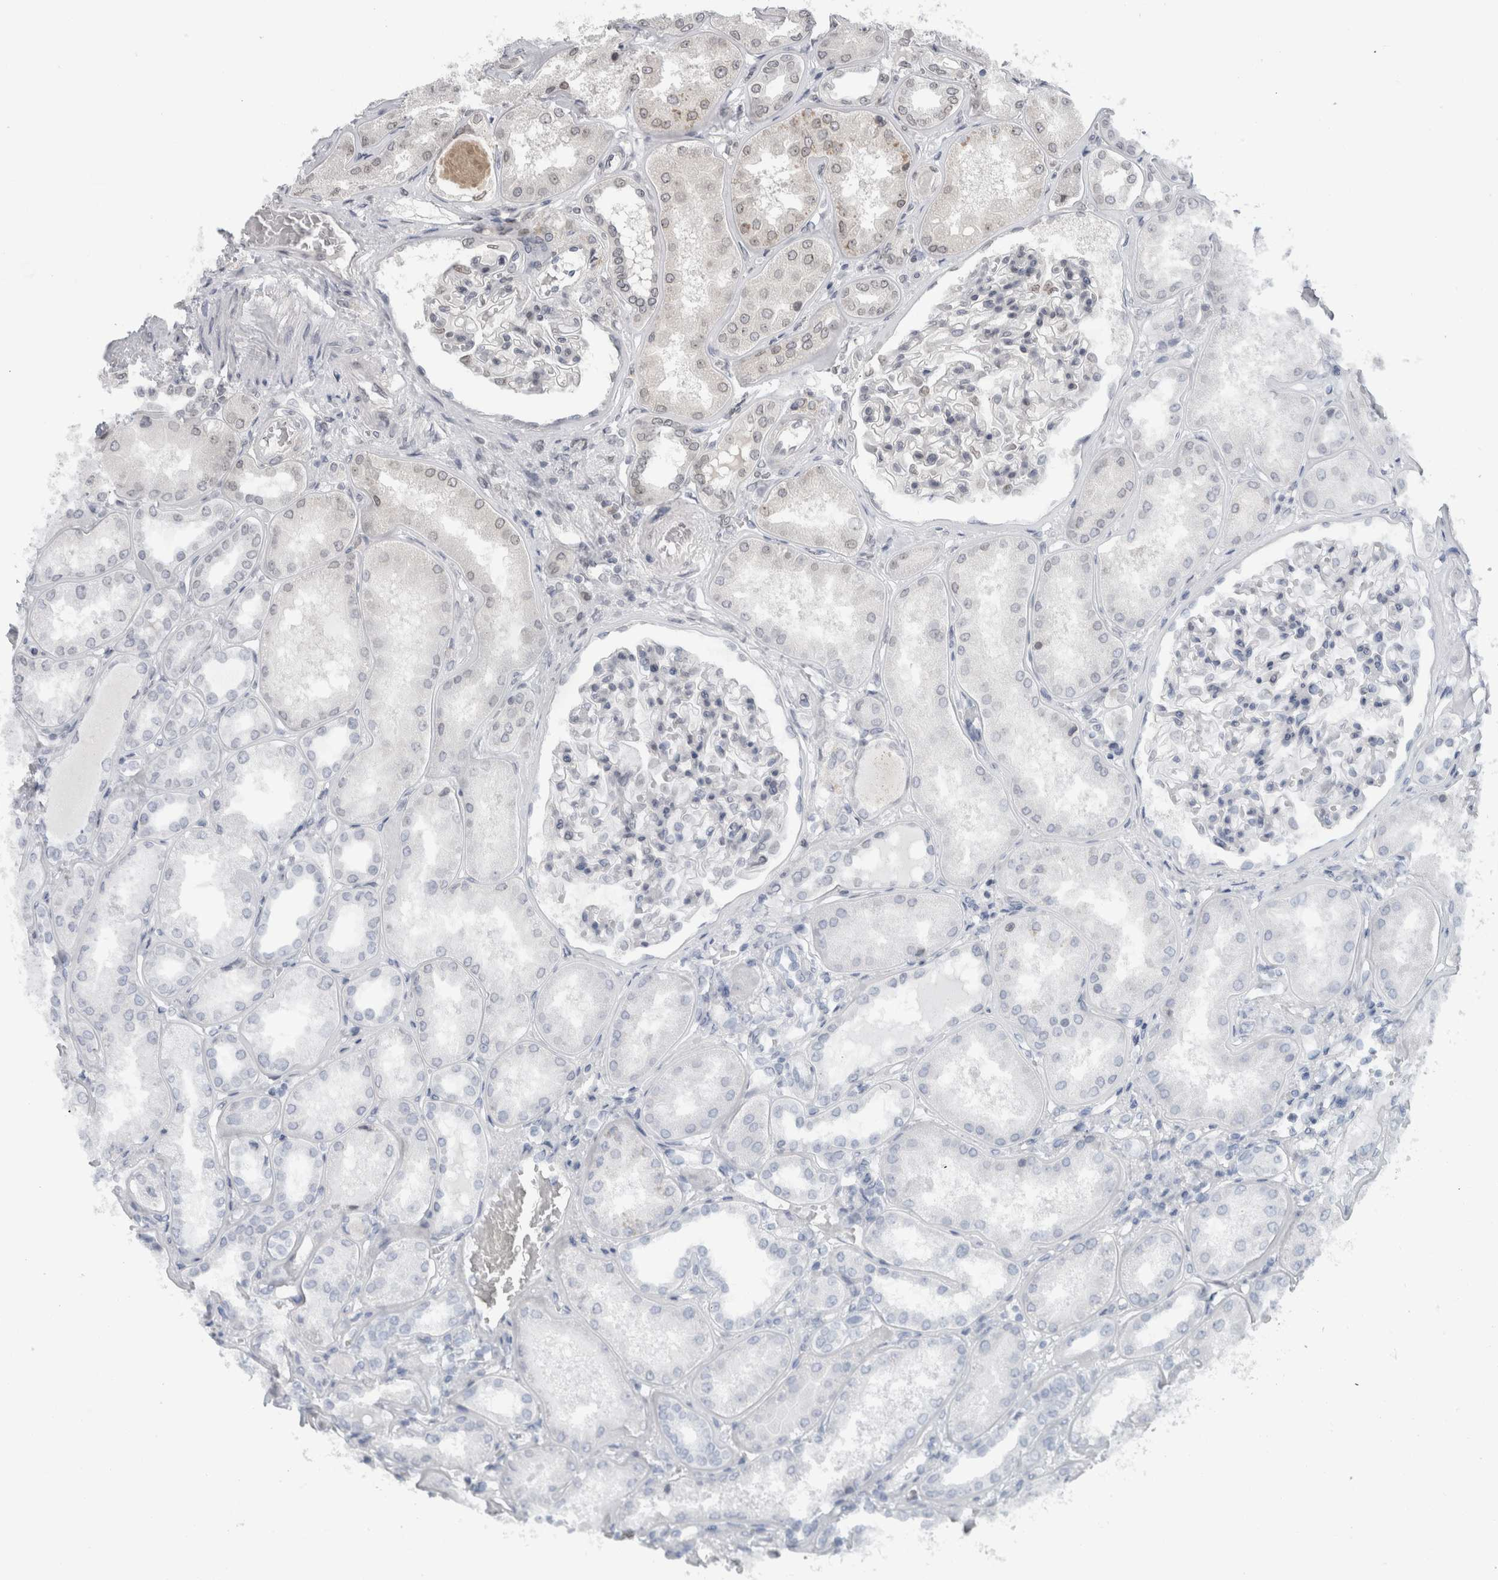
{"staining": {"intensity": "weak", "quantity": "<25%", "location": "nuclear"}, "tissue": "kidney", "cell_type": "Cells in glomeruli", "image_type": "normal", "snomed": [{"axis": "morphology", "description": "Normal tissue, NOS"}, {"axis": "topography", "description": "Kidney"}], "caption": "Immunohistochemistry (IHC) histopathology image of normal human kidney stained for a protein (brown), which shows no positivity in cells in glomeruli. Brightfield microscopy of immunohistochemistry stained with DAB (brown) and hematoxylin (blue), captured at high magnification.", "gene": "ZNF770", "patient": {"sex": "female", "age": 56}}